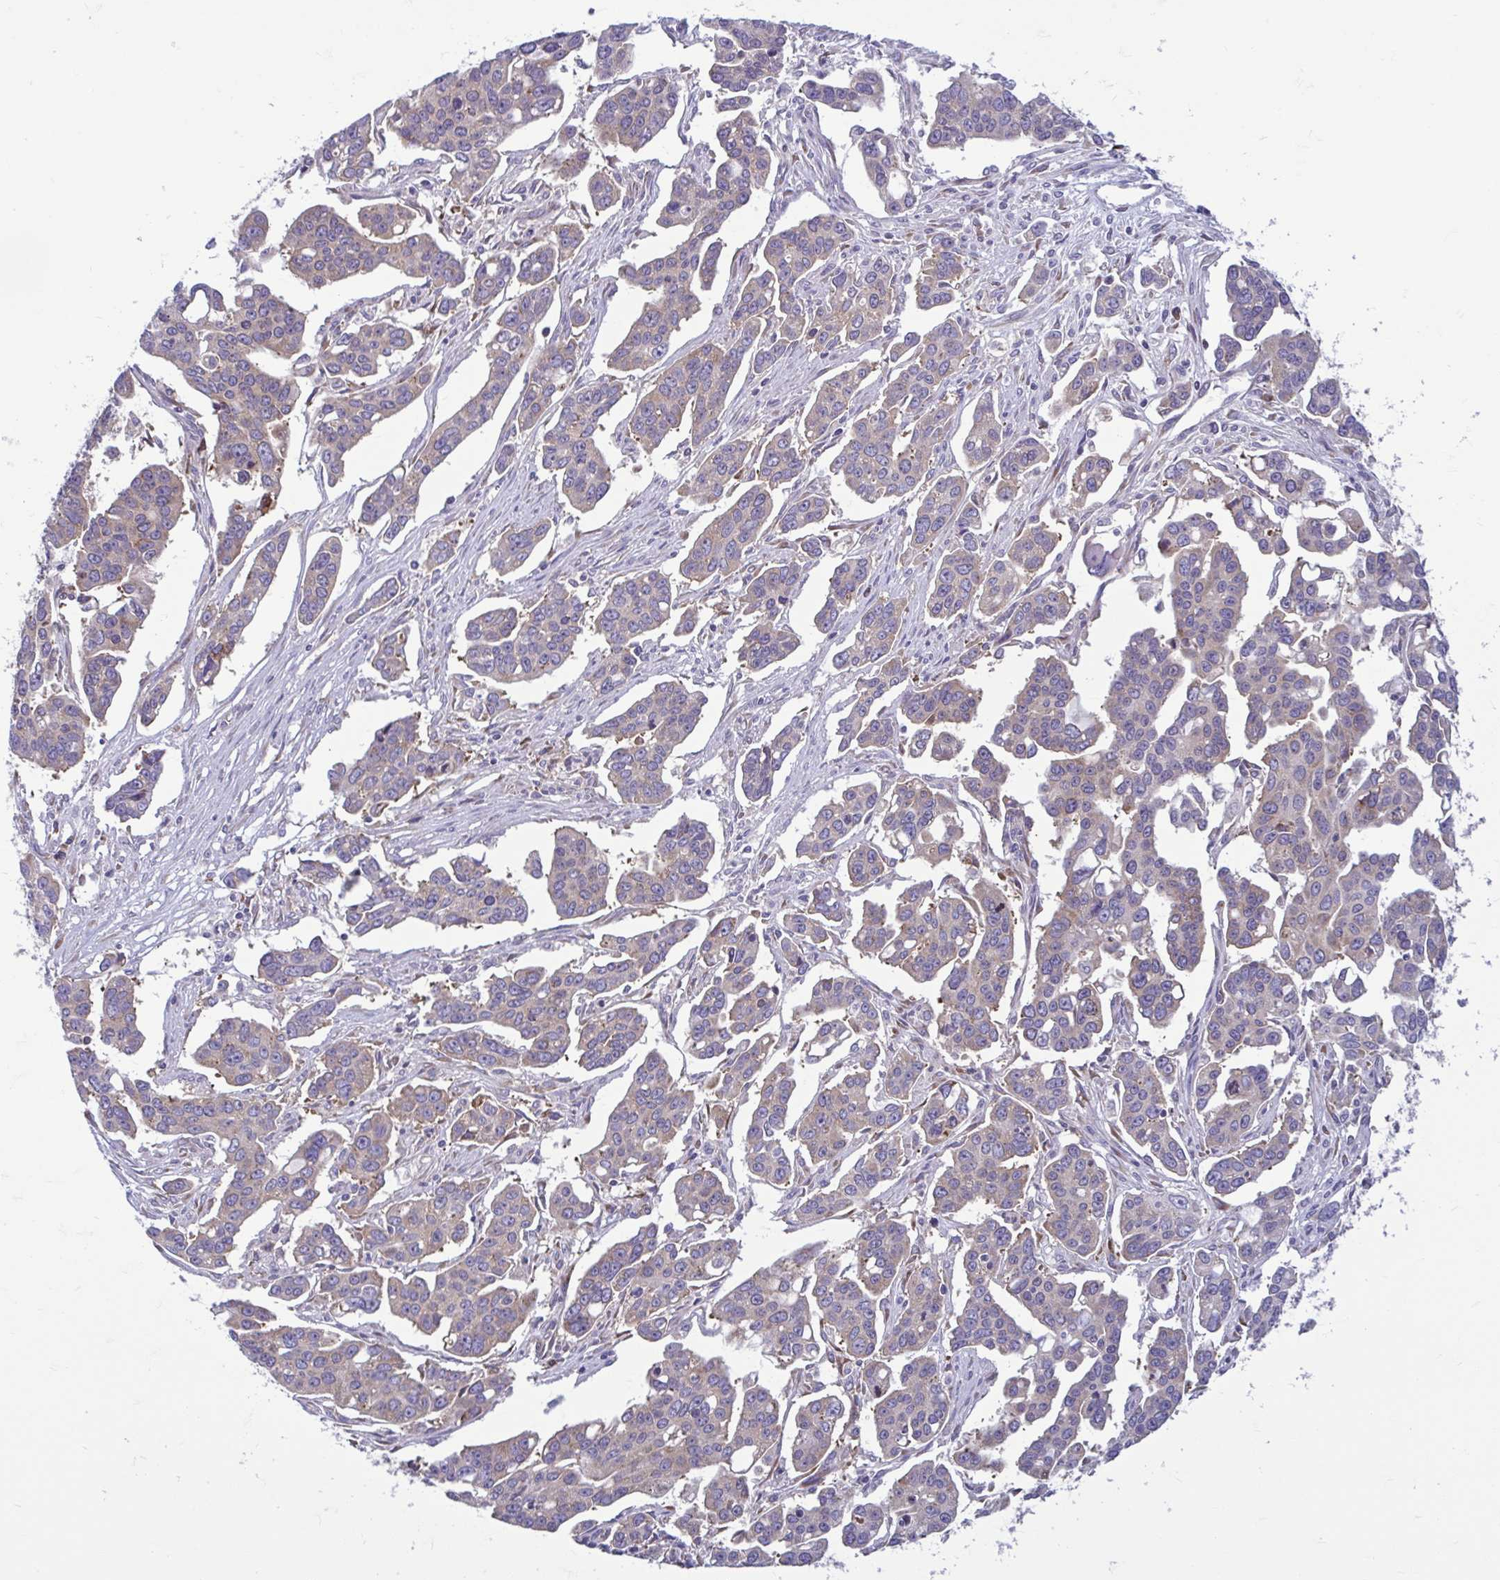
{"staining": {"intensity": "moderate", "quantity": ">75%", "location": "cytoplasmic/membranous"}, "tissue": "ovarian cancer", "cell_type": "Tumor cells", "image_type": "cancer", "snomed": [{"axis": "morphology", "description": "Carcinoma, endometroid"}, {"axis": "topography", "description": "Ovary"}], "caption": "Immunohistochemistry (DAB (3,3'-diaminobenzidine)) staining of human endometroid carcinoma (ovarian) displays moderate cytoplasmic/membranous protein expression in approximately >75% of tumor cells.", "gene": "RPS16", "patient": {"sex": "female", "age": 78}}